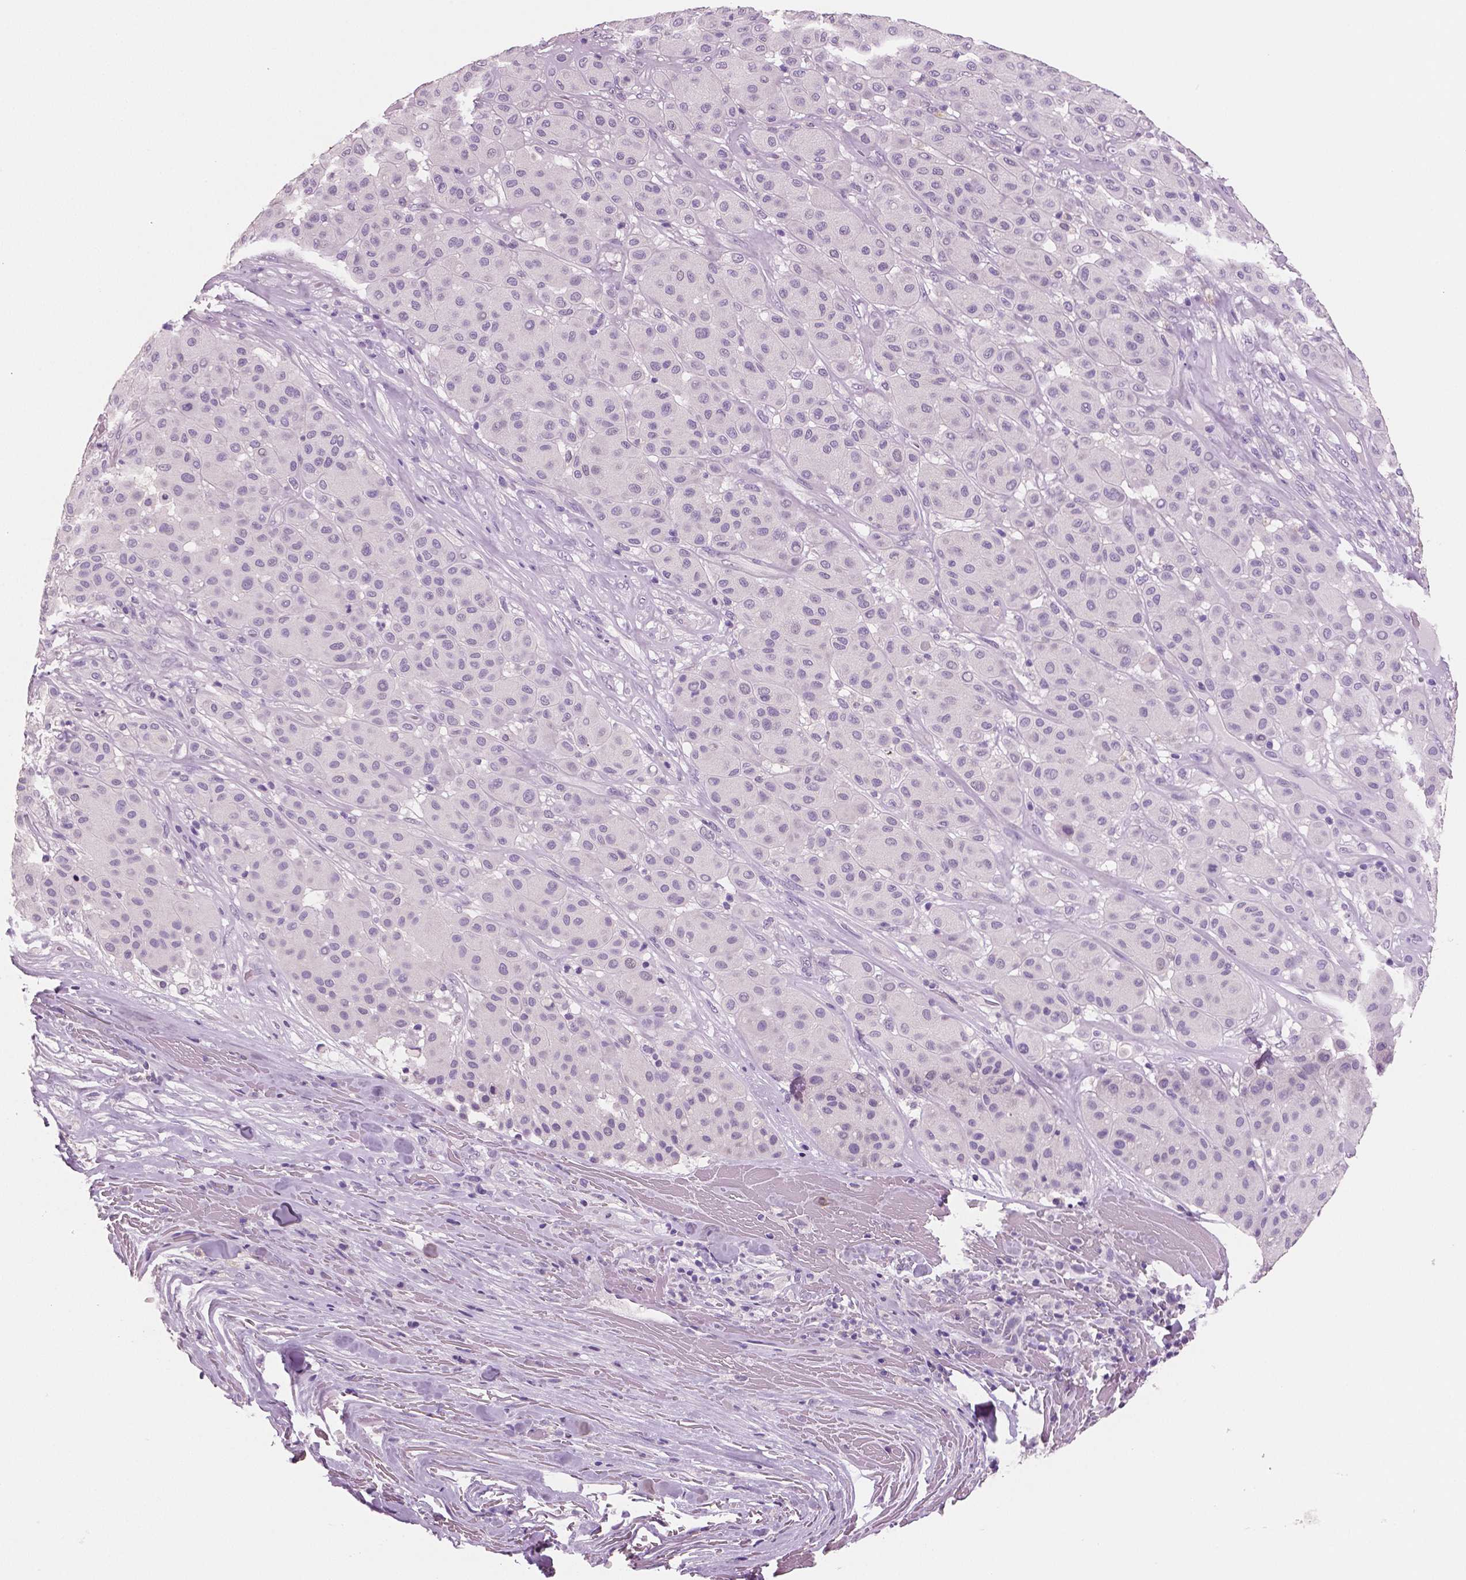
{"staining": {"intensity": "negative", "quantity": "none", "location": "none"}, "tissue": "melanoma", "cell_type": "Tumor cells", "image_type": "cancer", "snomed": [{"axis": "morphology", "description": "Malignant melanoma, Metastatic site"}, {"axis": "topography", "description": "Smooth muscle"}], "caption": "Image shows no significant protein expression in tumor cells of malignant melanoma (metastatic site).", "gene": "NECAB2", "patient": {"sex": "male", "age": 41}}